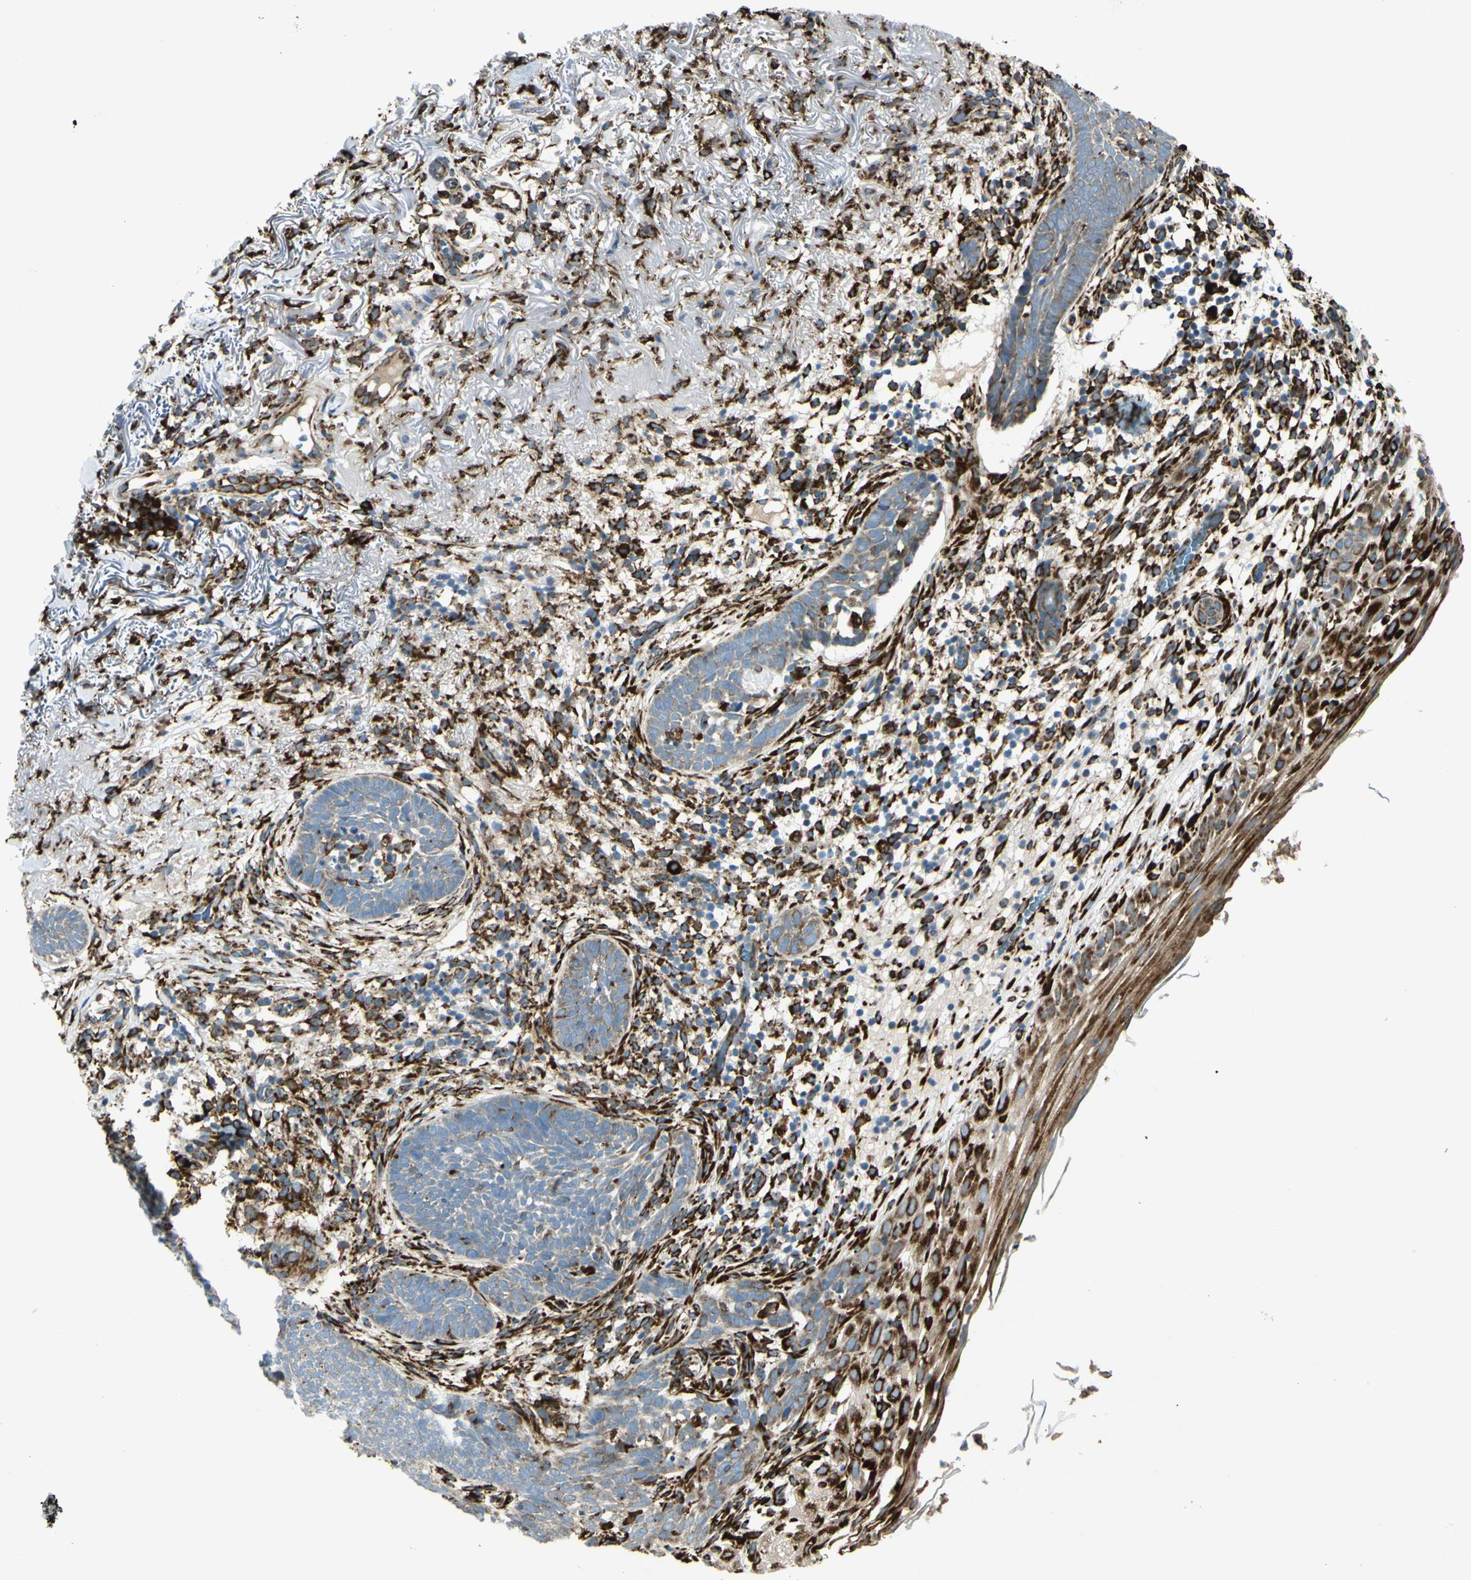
{"staining": {"intensity": "weak", "quantity": ">75%", "location": "cytoplasmic/membranous"}, "tissue": "skin cancer", "cell_type": "Tumor cells", "image_type": "cancer", "snomed": [{"axis": "morphology", "description": "Basal cell carcinoma"}, {"axis": "topography", "description": "Skin"}], "caption": "IHC photomicrograph of skin basal cell carcinoma stained for a protein (brown), which exhibits low levels of weak cytoplasmic/membranous staining in approximately >75% of tumor cells.", "gene": "RRBP1", "patient": {"sex": "female", "age": 70}}